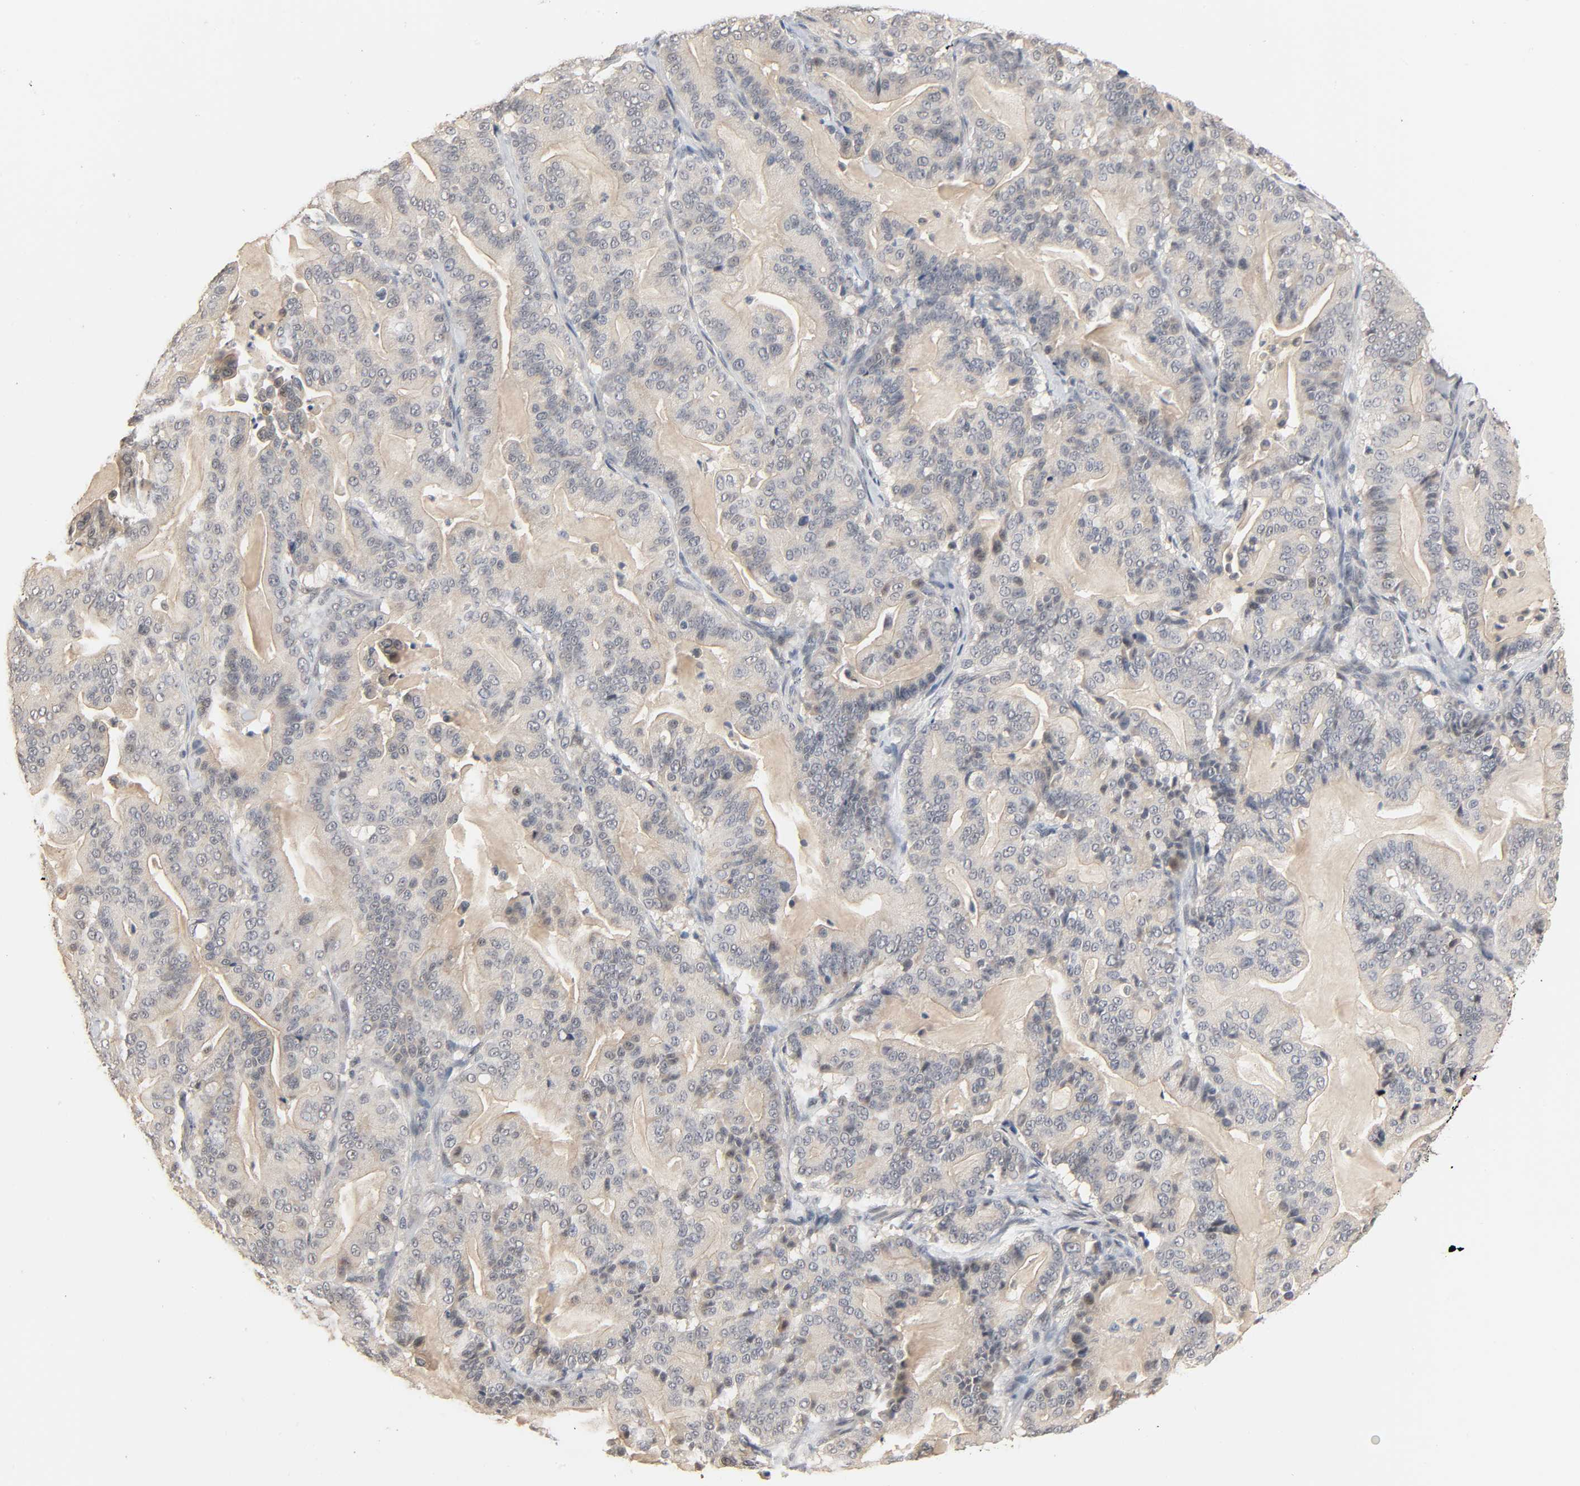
{"staining": {"intensity": "negative", "quantity": "none", "location": "none"}, "tissue": "pancreatic cancer", "cell_type": "Tumor cells", "image_type": "cancer", "snomed": [{"axis": "morphology", "description": "Adenocarcinoma, NOS"}, {"axis": "topography", "description": "Pancreas"}], "caption": "Pancreatic cancer was stained to show a protein in brown. There is no significant positivity in tumor cells.", "gene": "MAGEA8", "patient": {"sex": "male", "age": 63}}